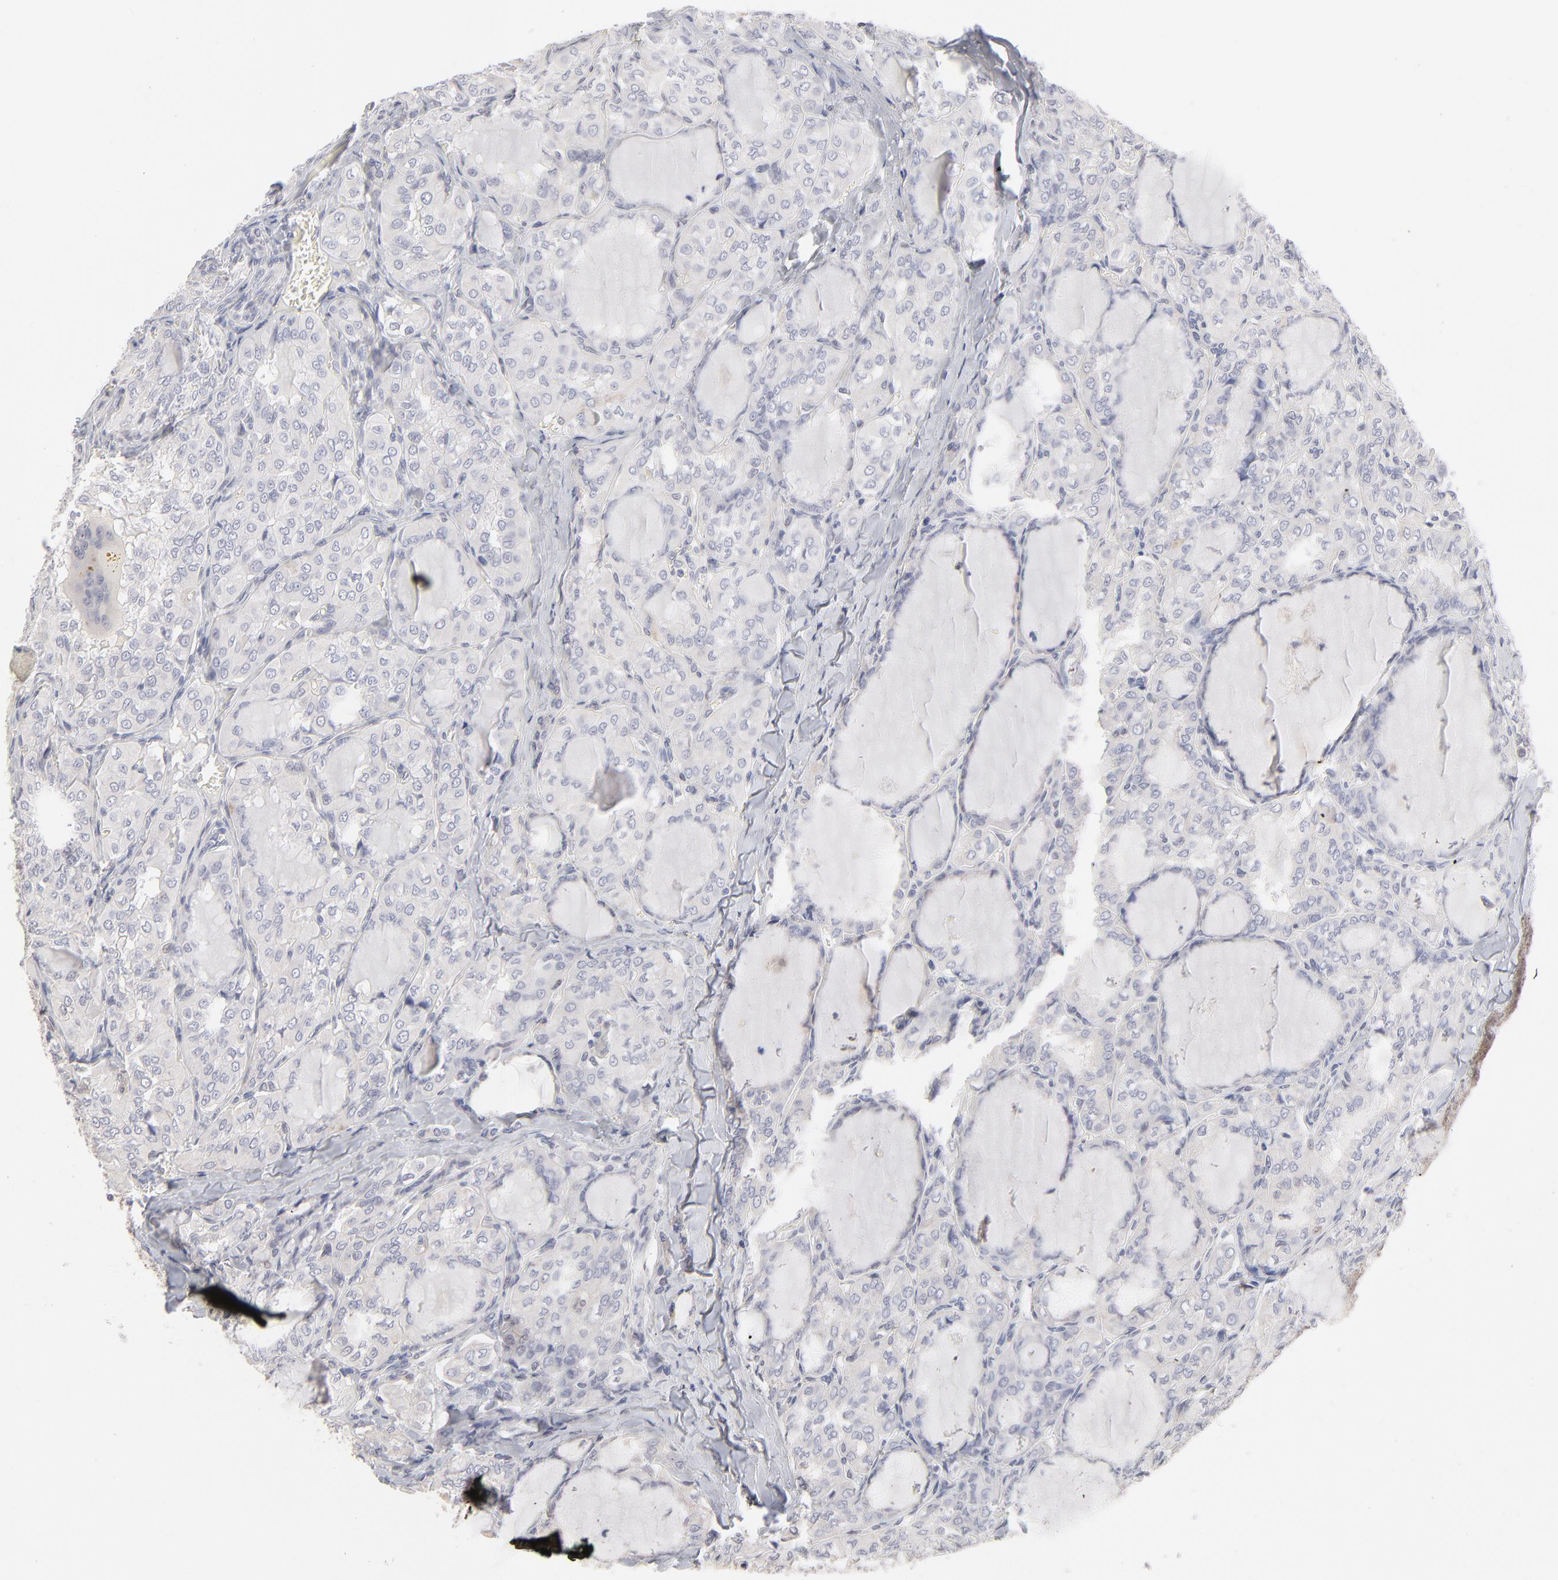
{"staining": {"intensity": "negative", "quantity": "none", "location": "none"}, "tissue": "thyroid cancer", "cell_type": "Tumor cells", "image_type": "cancer", "snomed": [{"axis": "morphology", "description": "Papillary adenocarcinoma, NOS"}, {"axis": "topography", "description": "Thyroid gland"}], "caption": "Immunohistochemical staining of human thyroid papillary adenocarcinoma demonstrates no significant staining in tumor cells.", "gene": "RBM3", "patient": {"sex": "male", "age": 20}}